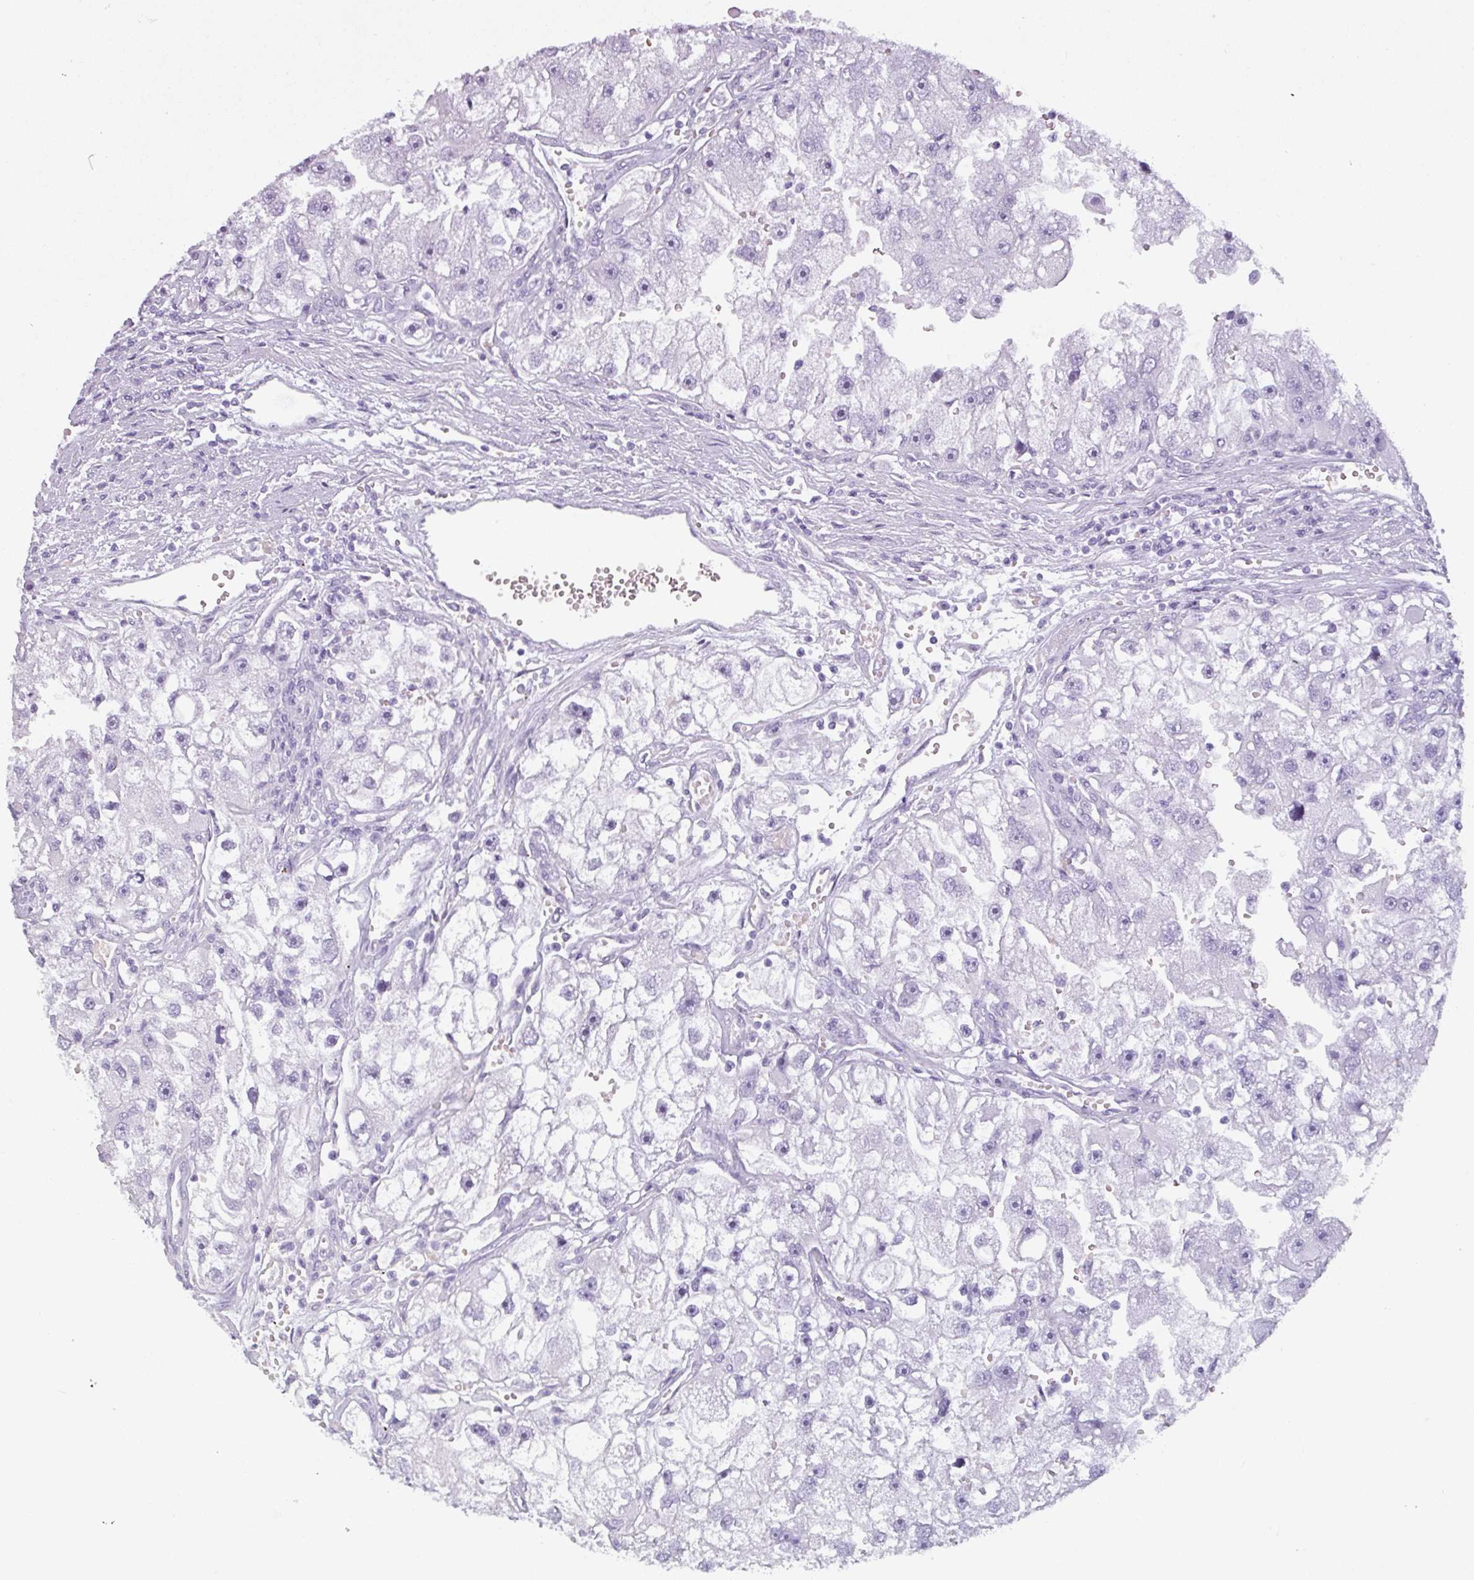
{"staining": {"intensity": "negative", "quantity": "none", "location": "none"}, "tissue": "renal cancer", "cell_type": "Tumor cells", "image_type": "cancer", "snomed": [{"axis": "morphology", "description": "Adenocarcinoma, NOS"}, {"axis": "topography", "description": "Kidney"}], "caption": "Renal adenocarcinoma stained for a protein using IHC shows no positivity tumor cells.", "gene": "CRYBB2", "patient": {"sex": "male", "age": 63}}